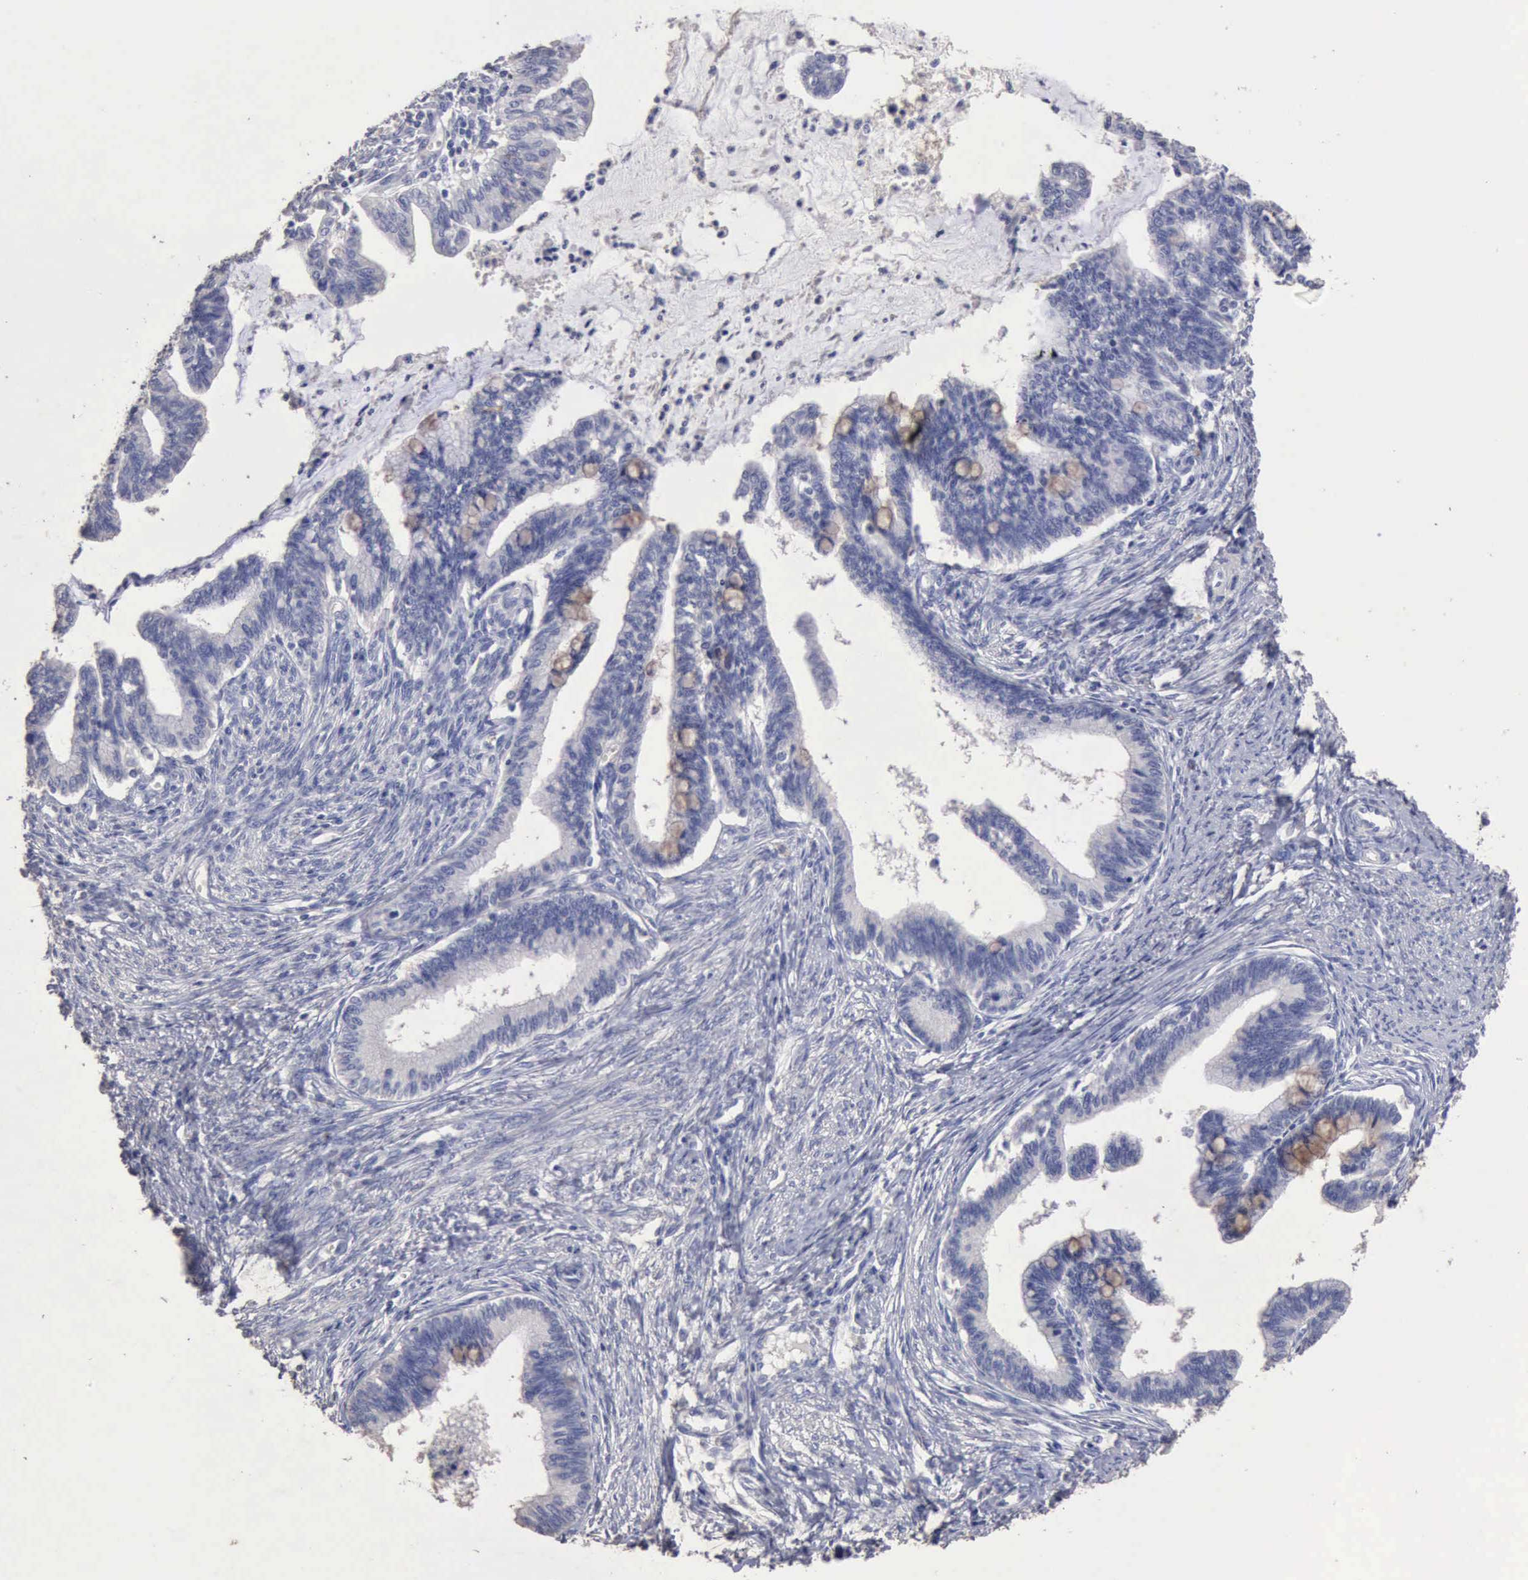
{"staining": {"intensity": "weak", "quantity": "<25%", "location": "cytoplasmic/membranous"}, "tissue": "cervical cancer", "cell_type": "Tumor cells", "image_type": "cancer", "snomed": [{"axis": "morphology", "description": "Adenocarcinoma, NOS"}, {"axis": "topography", "description": "Cervix"}], "caption": "IHC histopathology image of neoplastic tissue: human adenocarcinoma (cervical) stained with DAB displays no significant protein positivity in tumor cells. (IHC, brightfield microscopy, high magnification).", "gene": "KRT6B", "patient": {"sex": "female", "age": 36}}